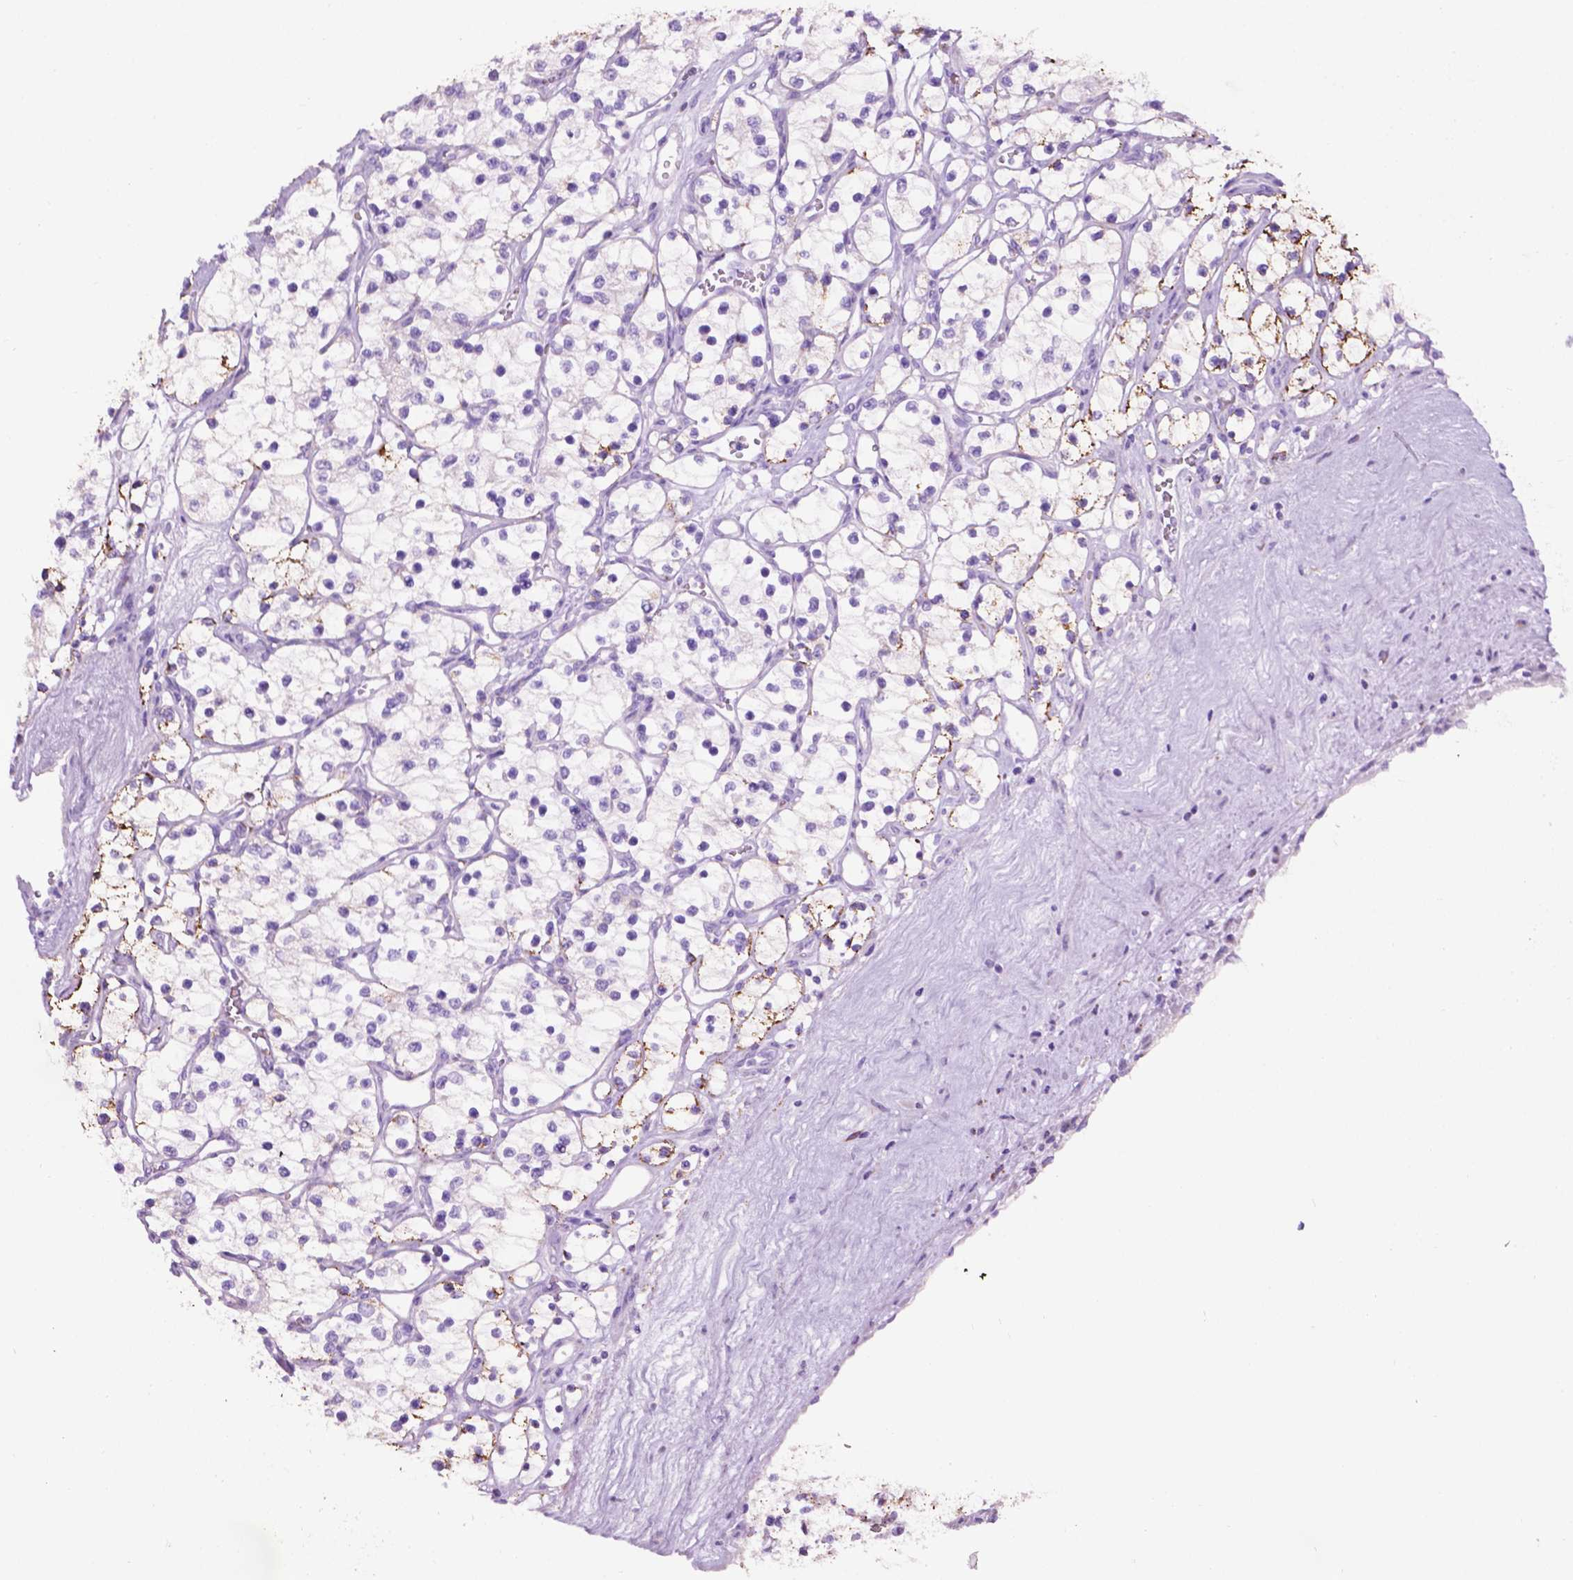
{"staining": {"intensity": "strong", "quantity": "<25%", "location": "cytoplasmic/membranous"}, "tissue": "renal cancer", "cell_type": "Tumor cells", "image_type": "cancer", "snomed": [{"axis": "morphology", "description": "Adenocarcinoma, NOS"}, {"axis": "topography", "description": "Kidney"}], "caption": "Immunohistochemical staining of human adenocarcinoma (renal) reveals medium levels of strong cytoplasmic/membranous protein positivity in approximately <25% of tumor cells.", "gene": "TMEM132E", "patient": {"sex": "female", "age": 69}}